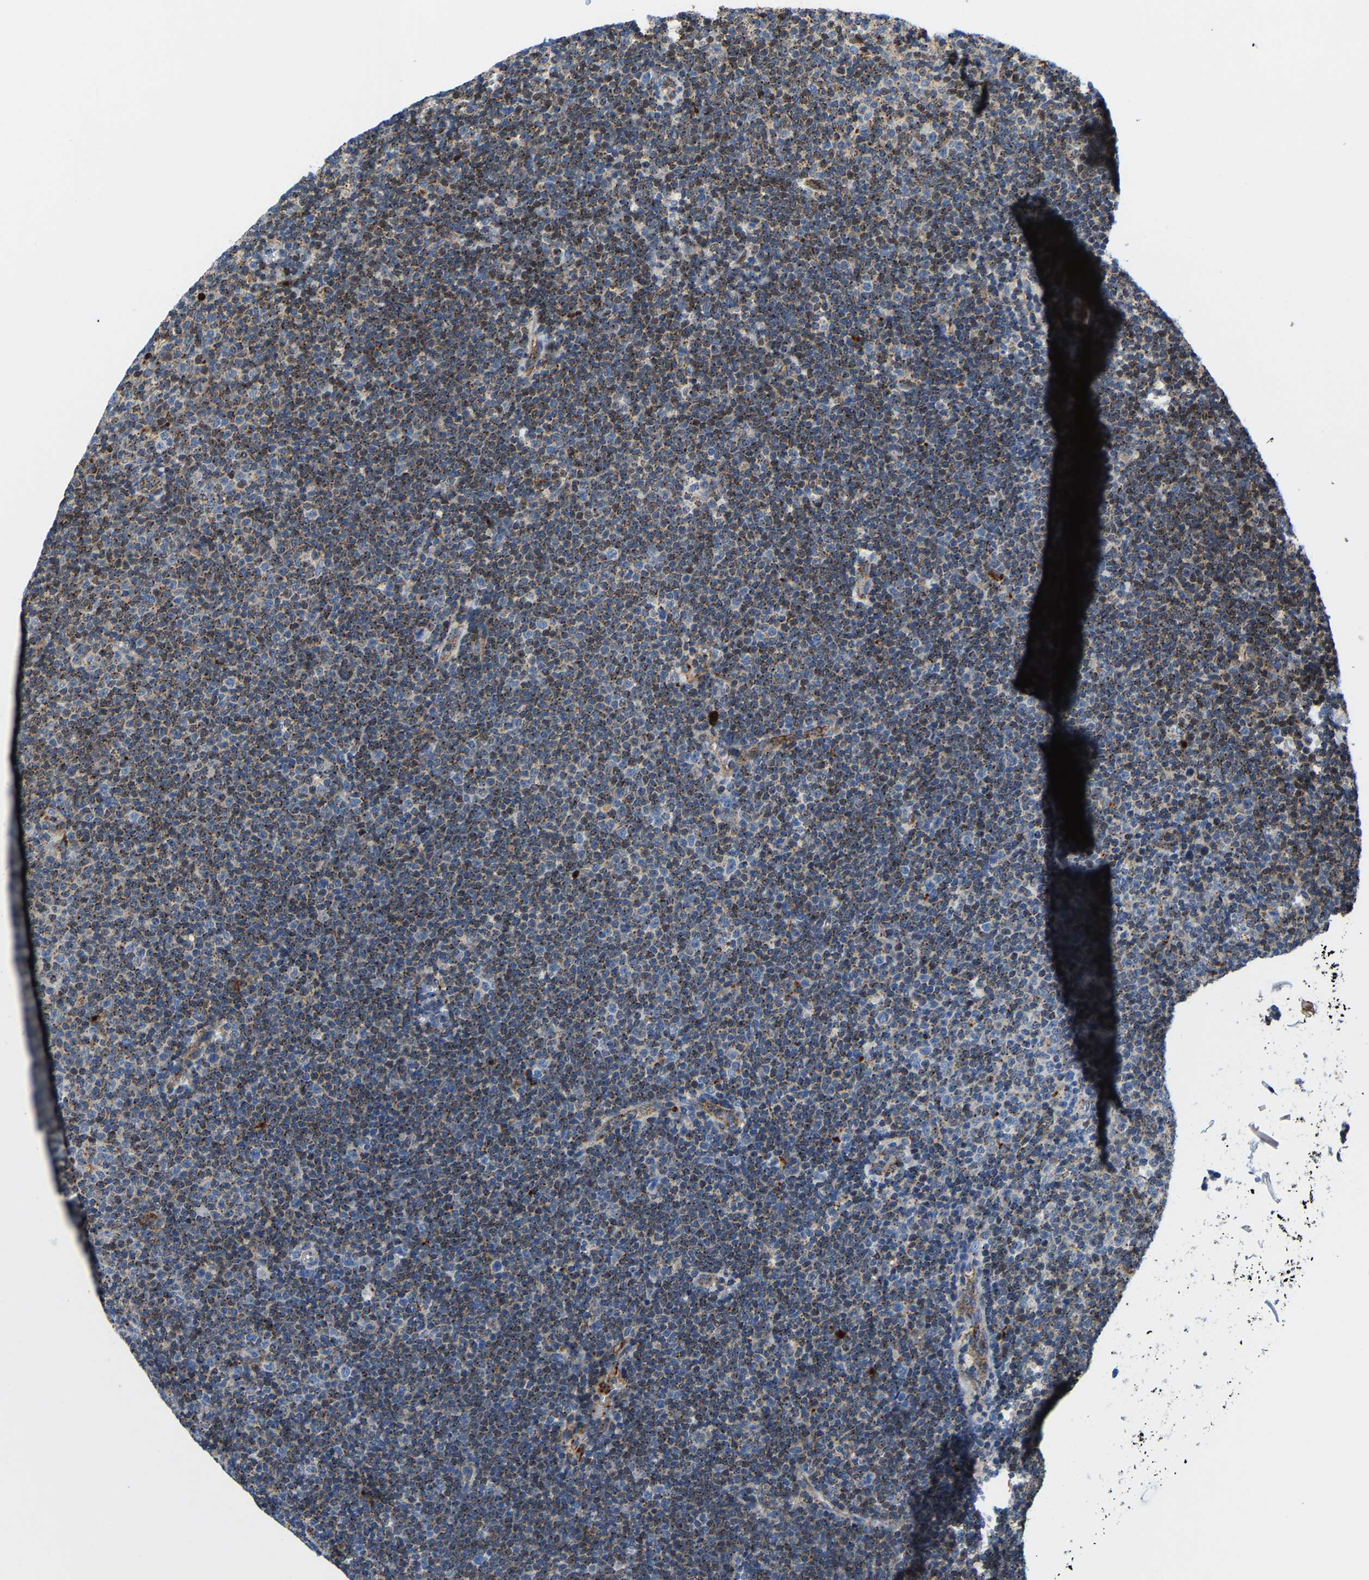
{"staining": {"intensity": "moderate", "quantity": ">75%", "location": "cytoplasmic/membranous"}, "tissue": "lymphoma", "cell_type": "Tumor cells", "image_type": "cancer", "snomed": [{"axis": "morphology", "description": "Malignant lymphoma, non-Hodgkin's type, Low grade"}, {"axis": "topography", "description": "Lymph node"}], "caption": "Lymphoma stained with immunohistochemistry (IHC) reveals moderate cytoplasmic/membranous staining in approximately >75% of tumor cells. (DAB (3,3'-diaminobenzidine) IHC, brown staining for protein, blue staining for nuclei).", "gene": "DPP7", "patient": {"sex": "female", "age": 53}}